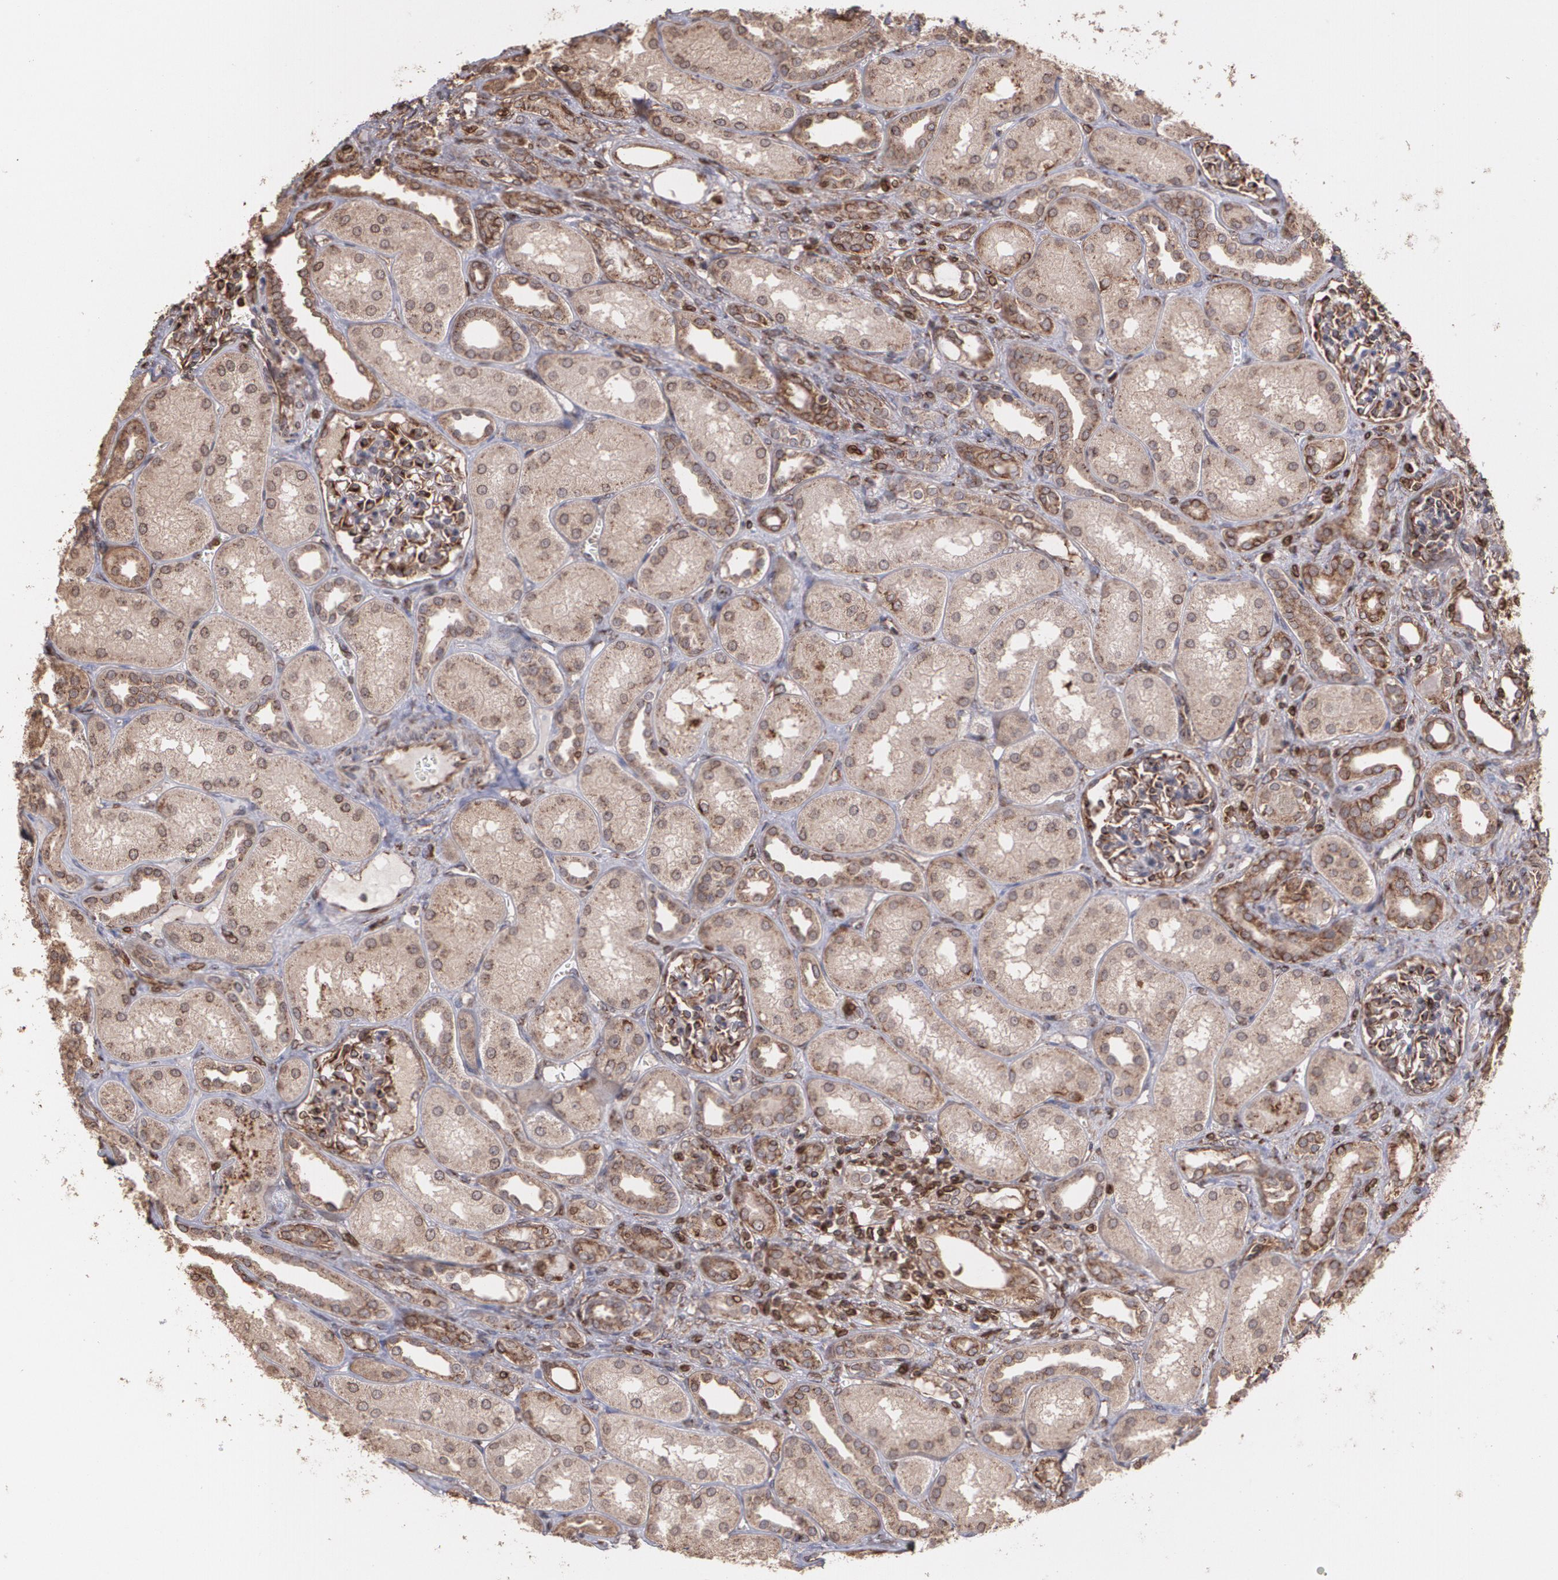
{"staining": {"intensity": "strong", "quantity": ">75%", "location": "cytoplasmic/membranous"}, "tissue": "kidney", "cell_type": "Cells in glomeruli", "image_type": "normal", "snomed": [{"axis": "morphology", "description": "Normal tissue, NOS"}, {"axis": "topography", "description": "Kidney"}], "caption": "Kidney stained with a brown dye shows strong cytoplasmic/membranous positive staining in approximately >75% of cells in glomeruli.", "gene": "TRIP11", "patient": {"sex": "male", "age": 7}}